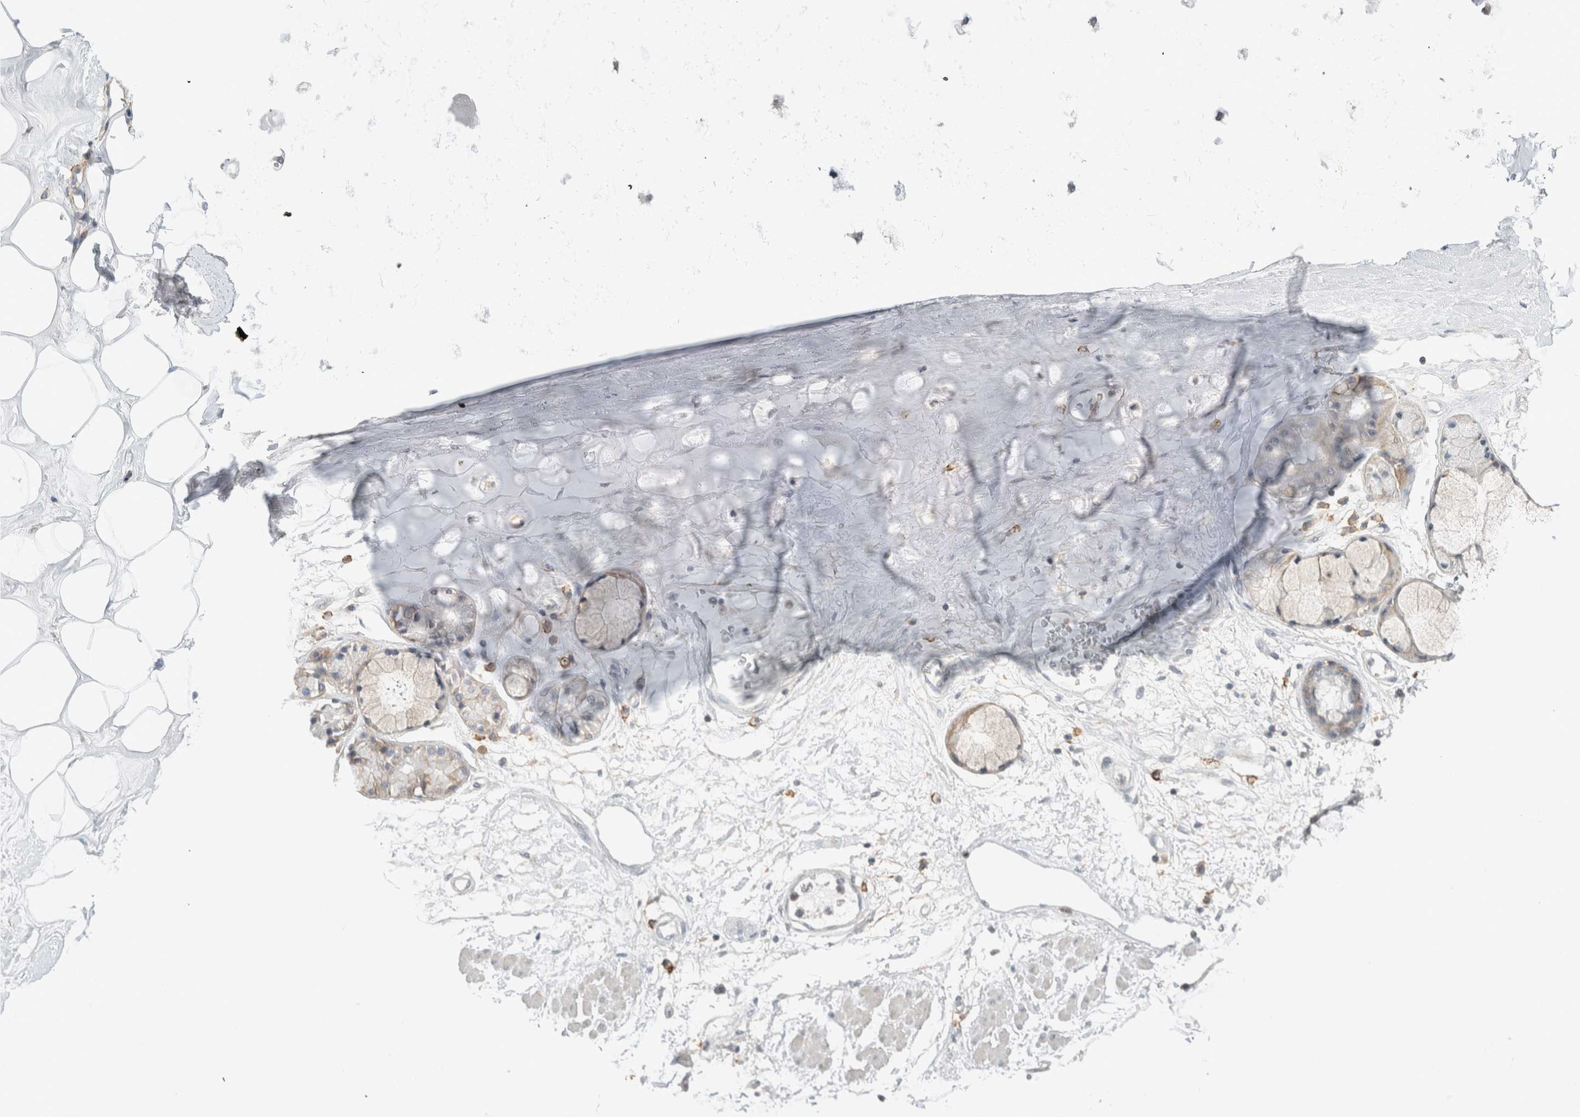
{"staining": {"intensity": "negative", "quantity": "none", "location": "none"}, "tissue": "adipose tissue", "cell_type": "Adipocytes", "image_type": "normal", "snomed": [{"axis": "morphology", "description": "Normal tissue, NOS"}, {"axis": "topography", "description": "Bronchus"}], "caption": "This is a image of immunohistochemistry (IHC) staining of unremarkable adipose tissue, which shows no positivity in adipocytes. (Immunohistochemistry (ihc), brightfield microscopy, high magnification).", "gene": "ERCC6L2", "patient": {"sex": "male", "age": 66}}